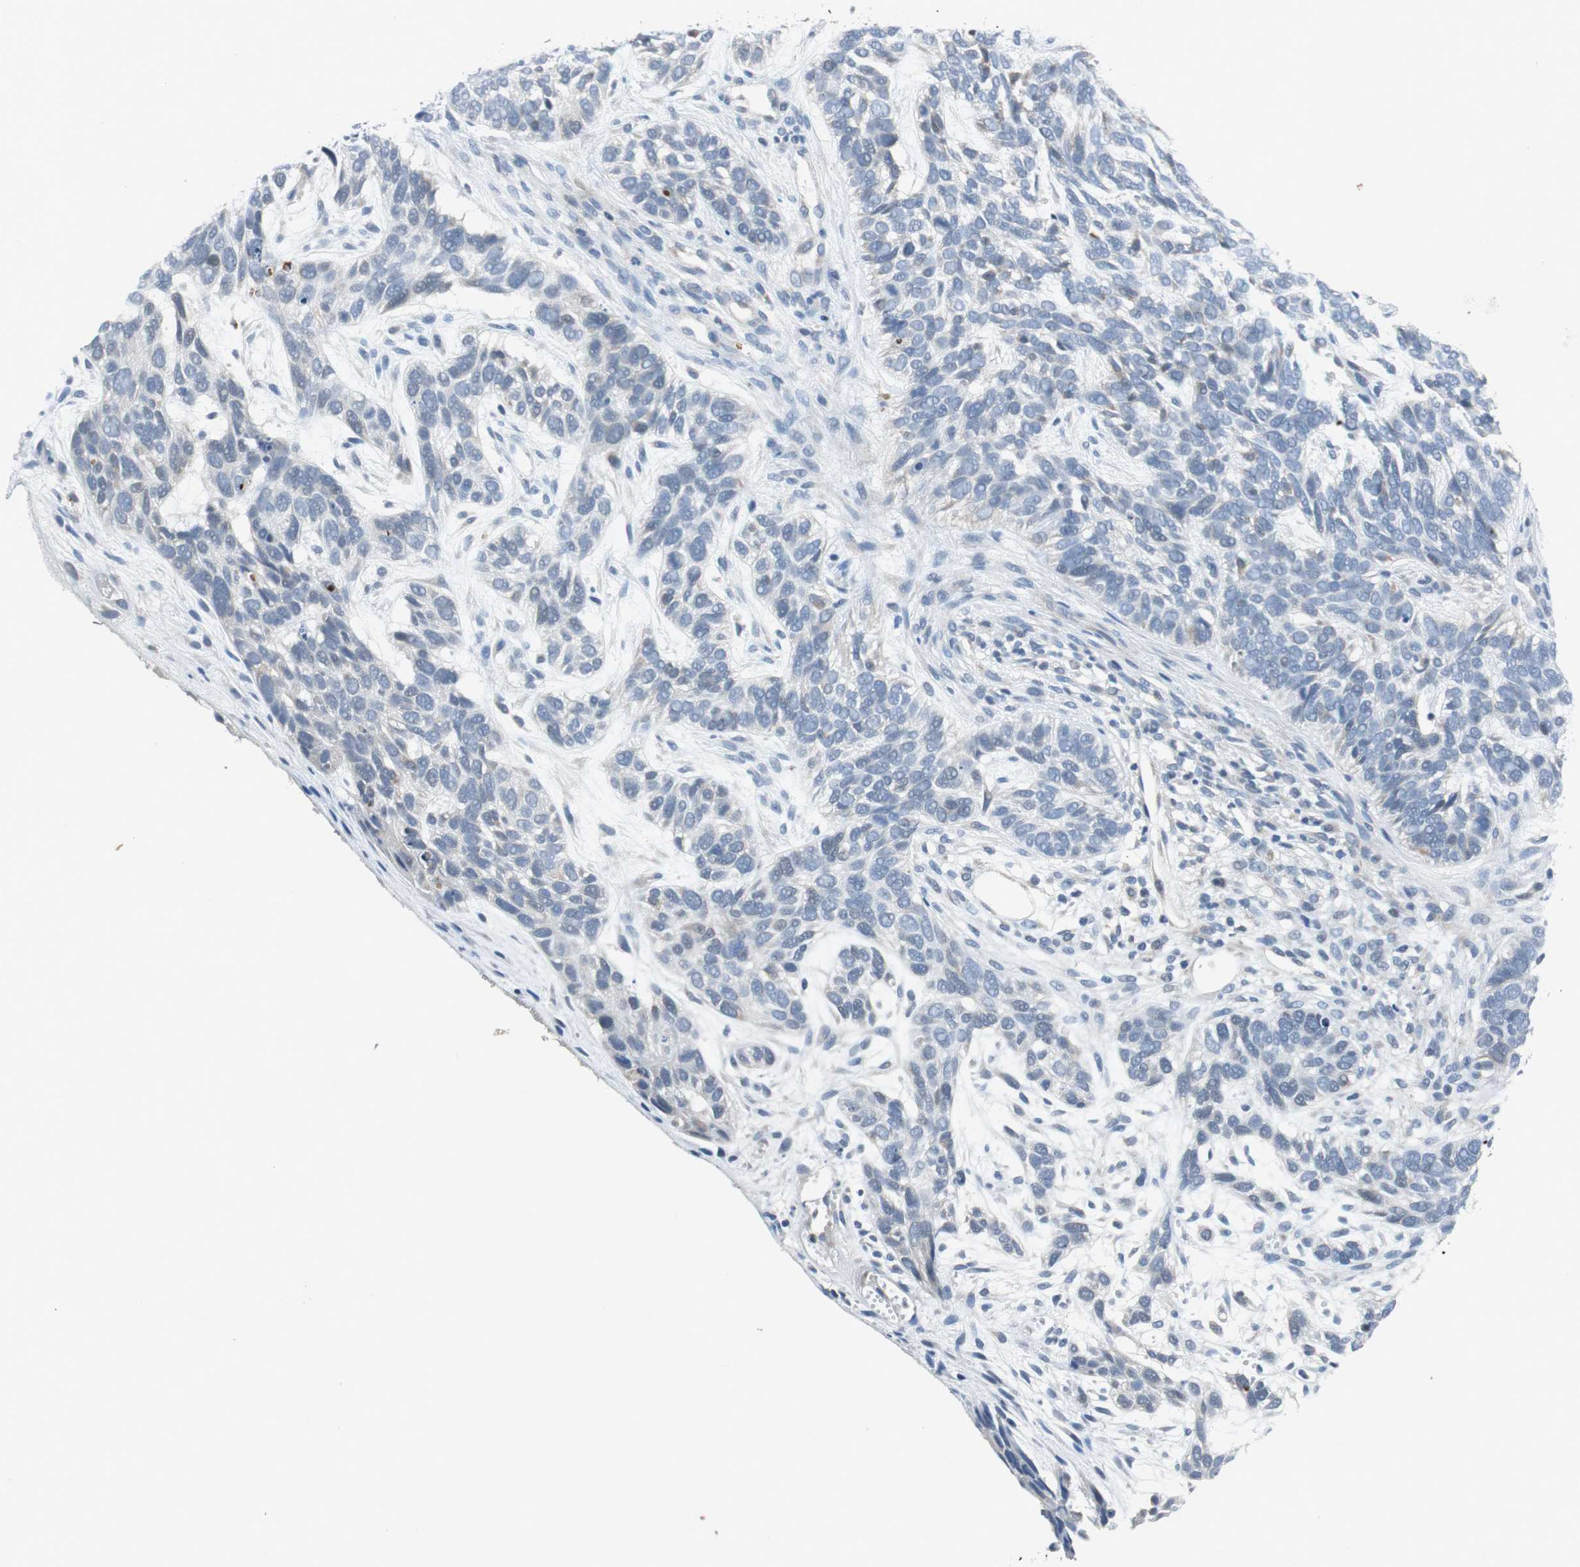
{"staining": {"intensity": "weak", "quantity": "<25%", "location": "cytoplasmic/membranous"}, "tissue": "skin cancer", "cell_type": "Tumor cells", "image_type": "cancer", "snomed": [{"axis": "morphology", "description": "Basal cell carcinoma"}, {"axis": "topography", "description": "Skin"}], "caption": "Micrograph shows no significant protein staining in tumor cells of skin cancer (basal cell carcinoma). The staining is performed using DAB (3,3'-diaminobenzidine) brown chromogen with nuclei counter-stained in using hematoxylin.", "gene": "NLGN1", "patient": {"sex": "male", "age": 87}}